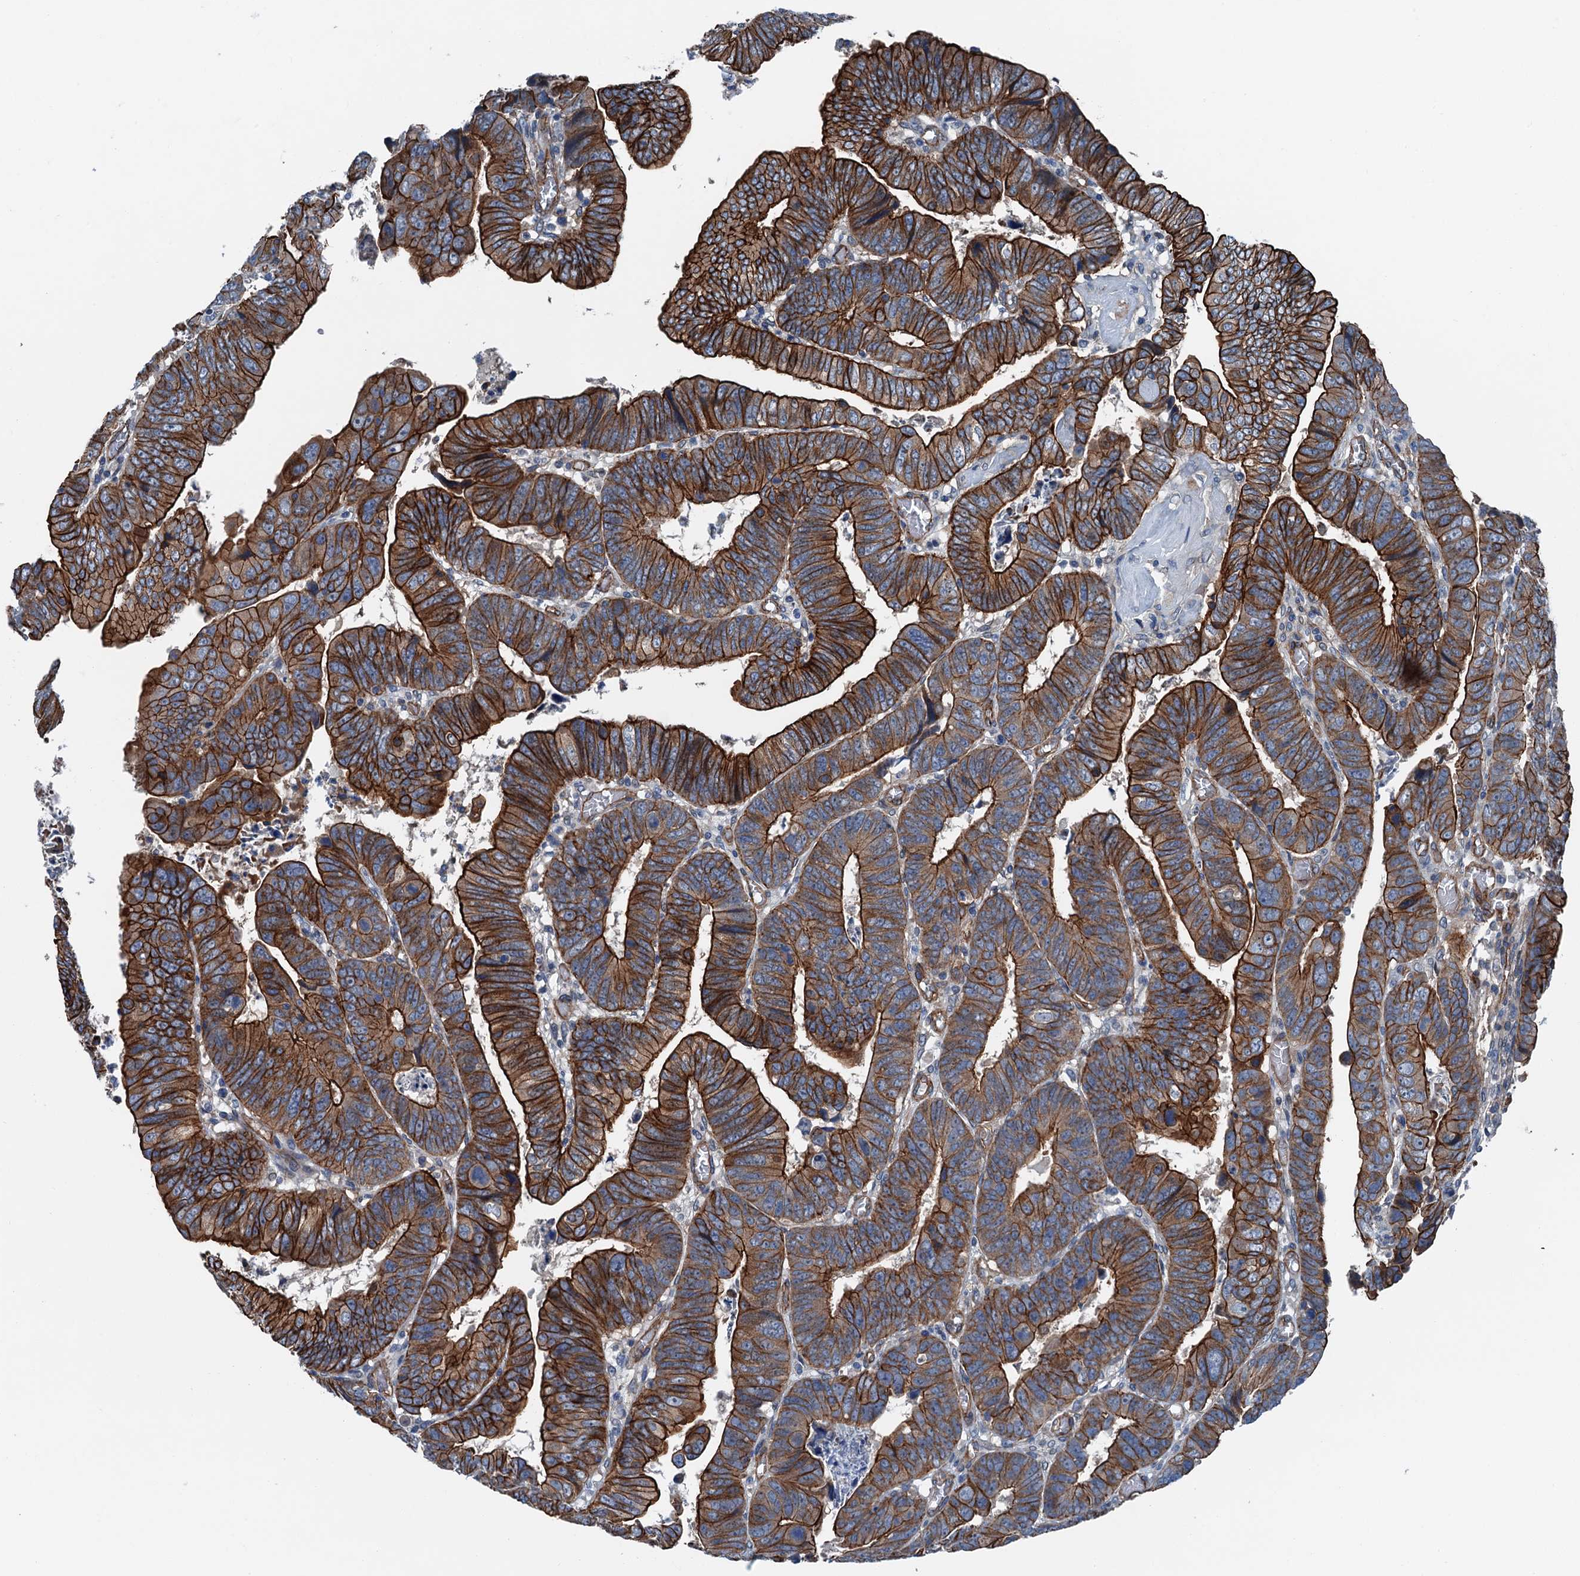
{"staining": {"intensity": "strong", "quantity": ">75%", "location": "cytoplasmic/membranous"}, "tissue": "colorectal cancer", "cell_type": "Tumor cells", "image_type": "cancer", "snomed": [{"axis": "morphology", "description": "Normal tissue, NOS"}, {"axis": "morphology", "description": "Adenocarcinoma, NOS"}, {"axis": "topography", "description": "Rectum"}], "caption": "The image demonstrates staining of colorectal adenocarcinoma, revealing strong cytoplasmic/membranous protein positivity (brown color) within tumor cells.", "gene": "NMRAL1", "patient": {"sex": "female", "age": 65}}